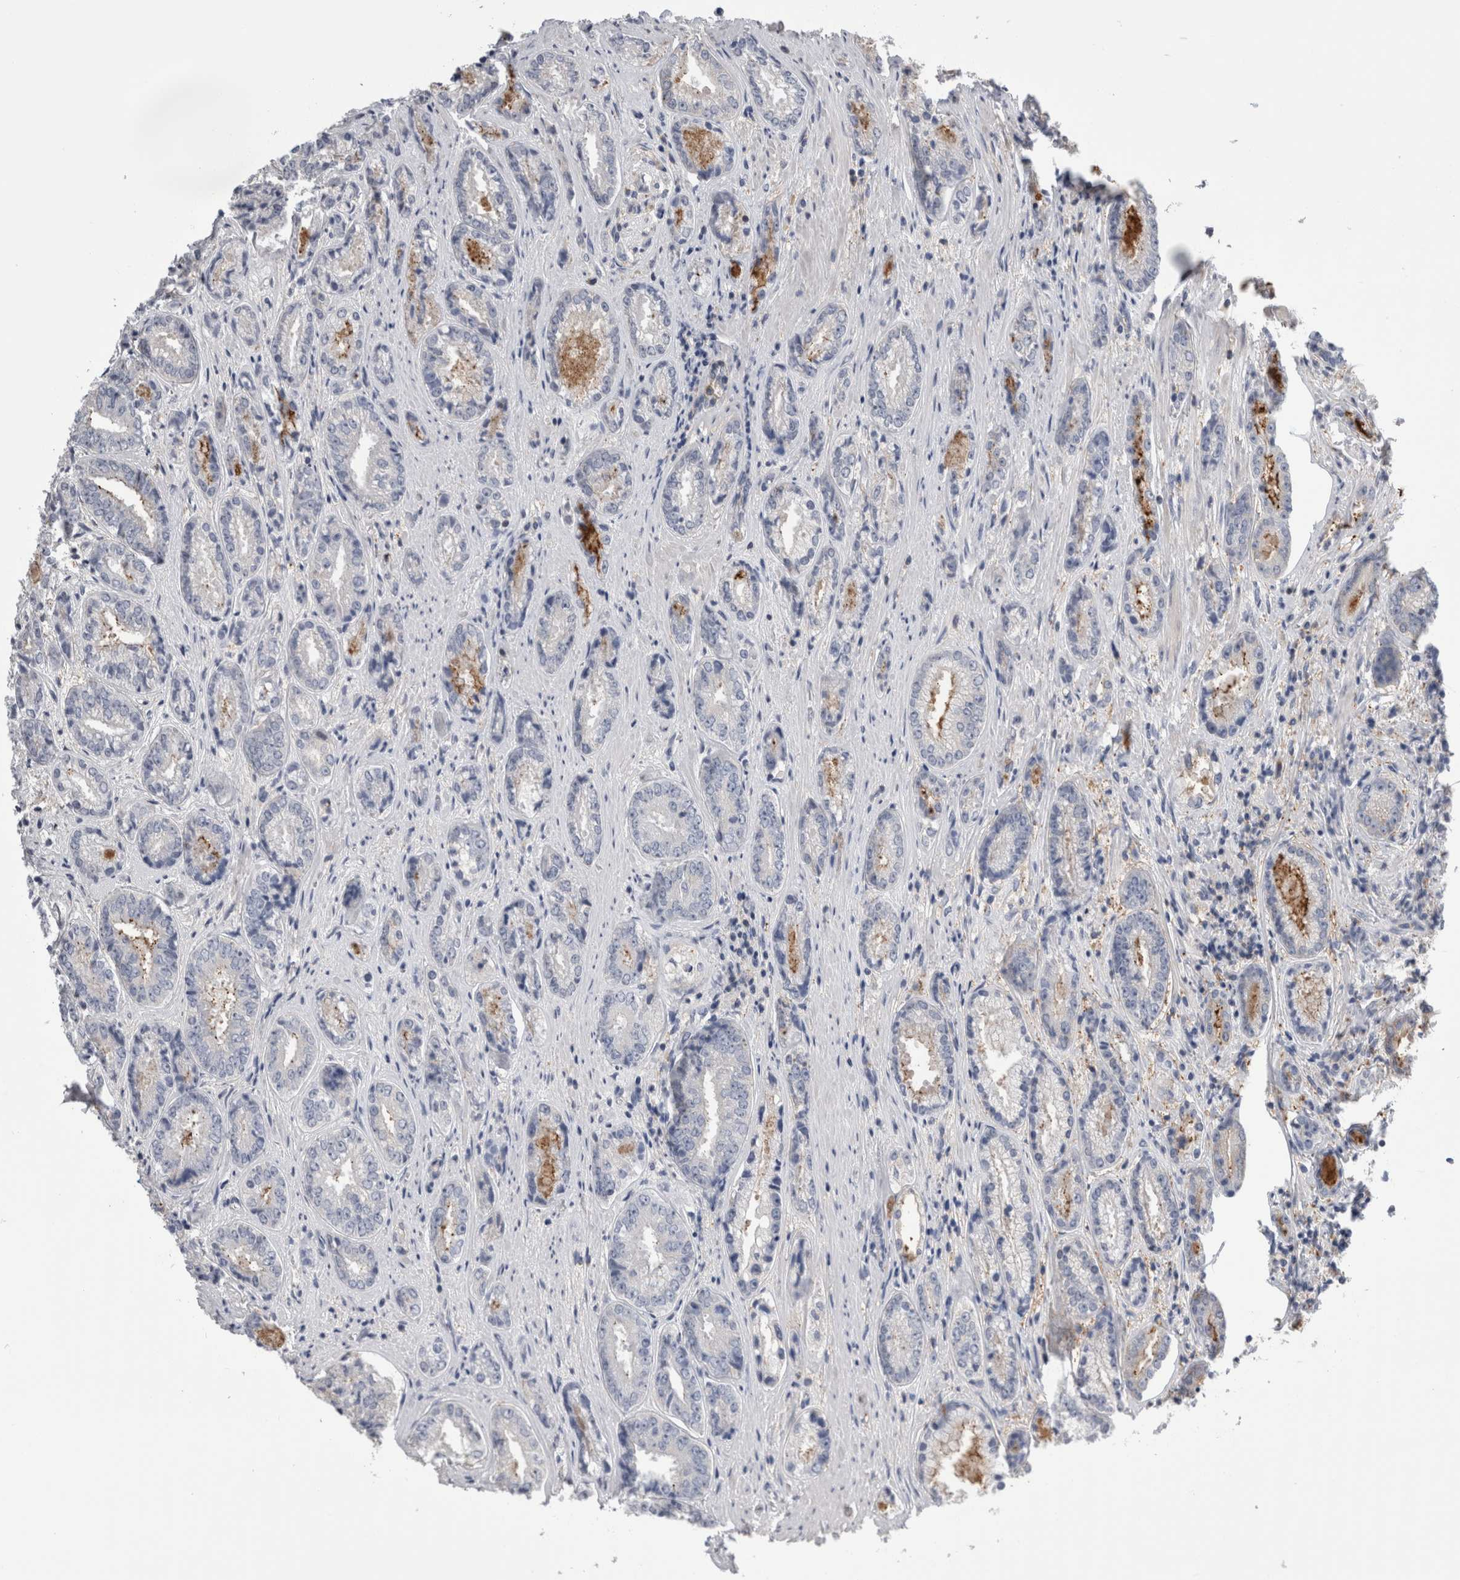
{"staining": {"intensity": "negative", "quantity": "none", "location": "none"}, "tissue": "prostate cancer", "cell_type": "Tumor cells", "image_type": "cancer", "snomed": [{"axis": "morphology", "description": "Adenocarcinoma, High grade"}, {"axis": "topography", "description": "Prostate"}], "caption": "Tumor cells show no significant staining in prostate adenocarcinoma (high-grade).", "gene": "DCTN6", "patient": {"sex": "male", "age": 61}}